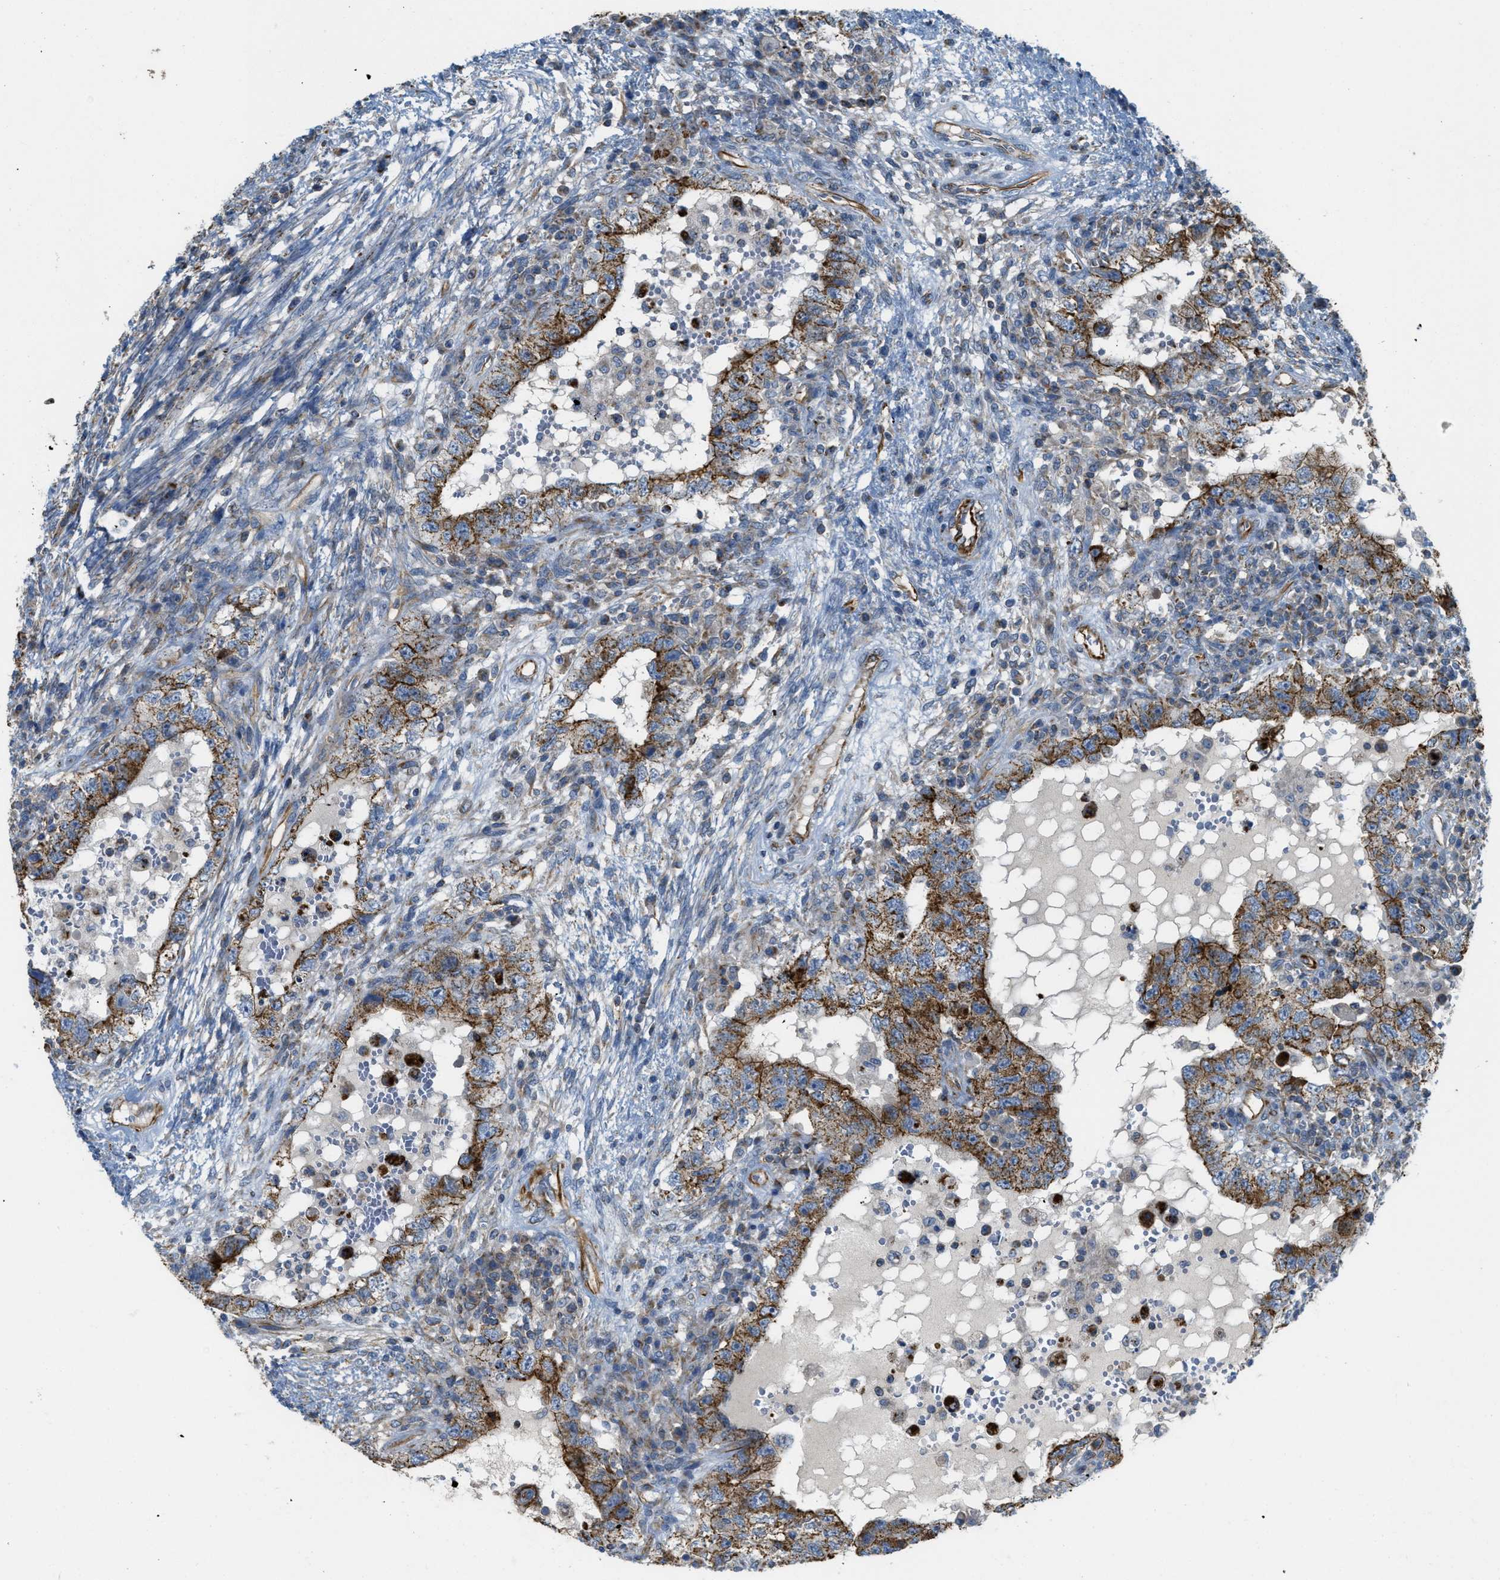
{"staining": {"intensity": "strong", "quantity": ">75%", "location": "cytoplasmic/membranous"}, "tissue": "testis cancer", "cell_type": "Tumor cells", "image_type": "cancer", "snomed": [{"axis": "morphology", "description": "Carcinoma, Embryonal, NOS"}, {"axis": "topography", "description": "Testis"}], "caption": "Embryonal carcinoma (testis) stained with DAB (3,3'-diaminobenzidine) immunohistochemistry exhibits high levels of strong cytoplasmic/membranous positivity in about >75% of tumor cells.", "gene": "BTN3A1", "patient": {"sex": "male", "age": 26}}